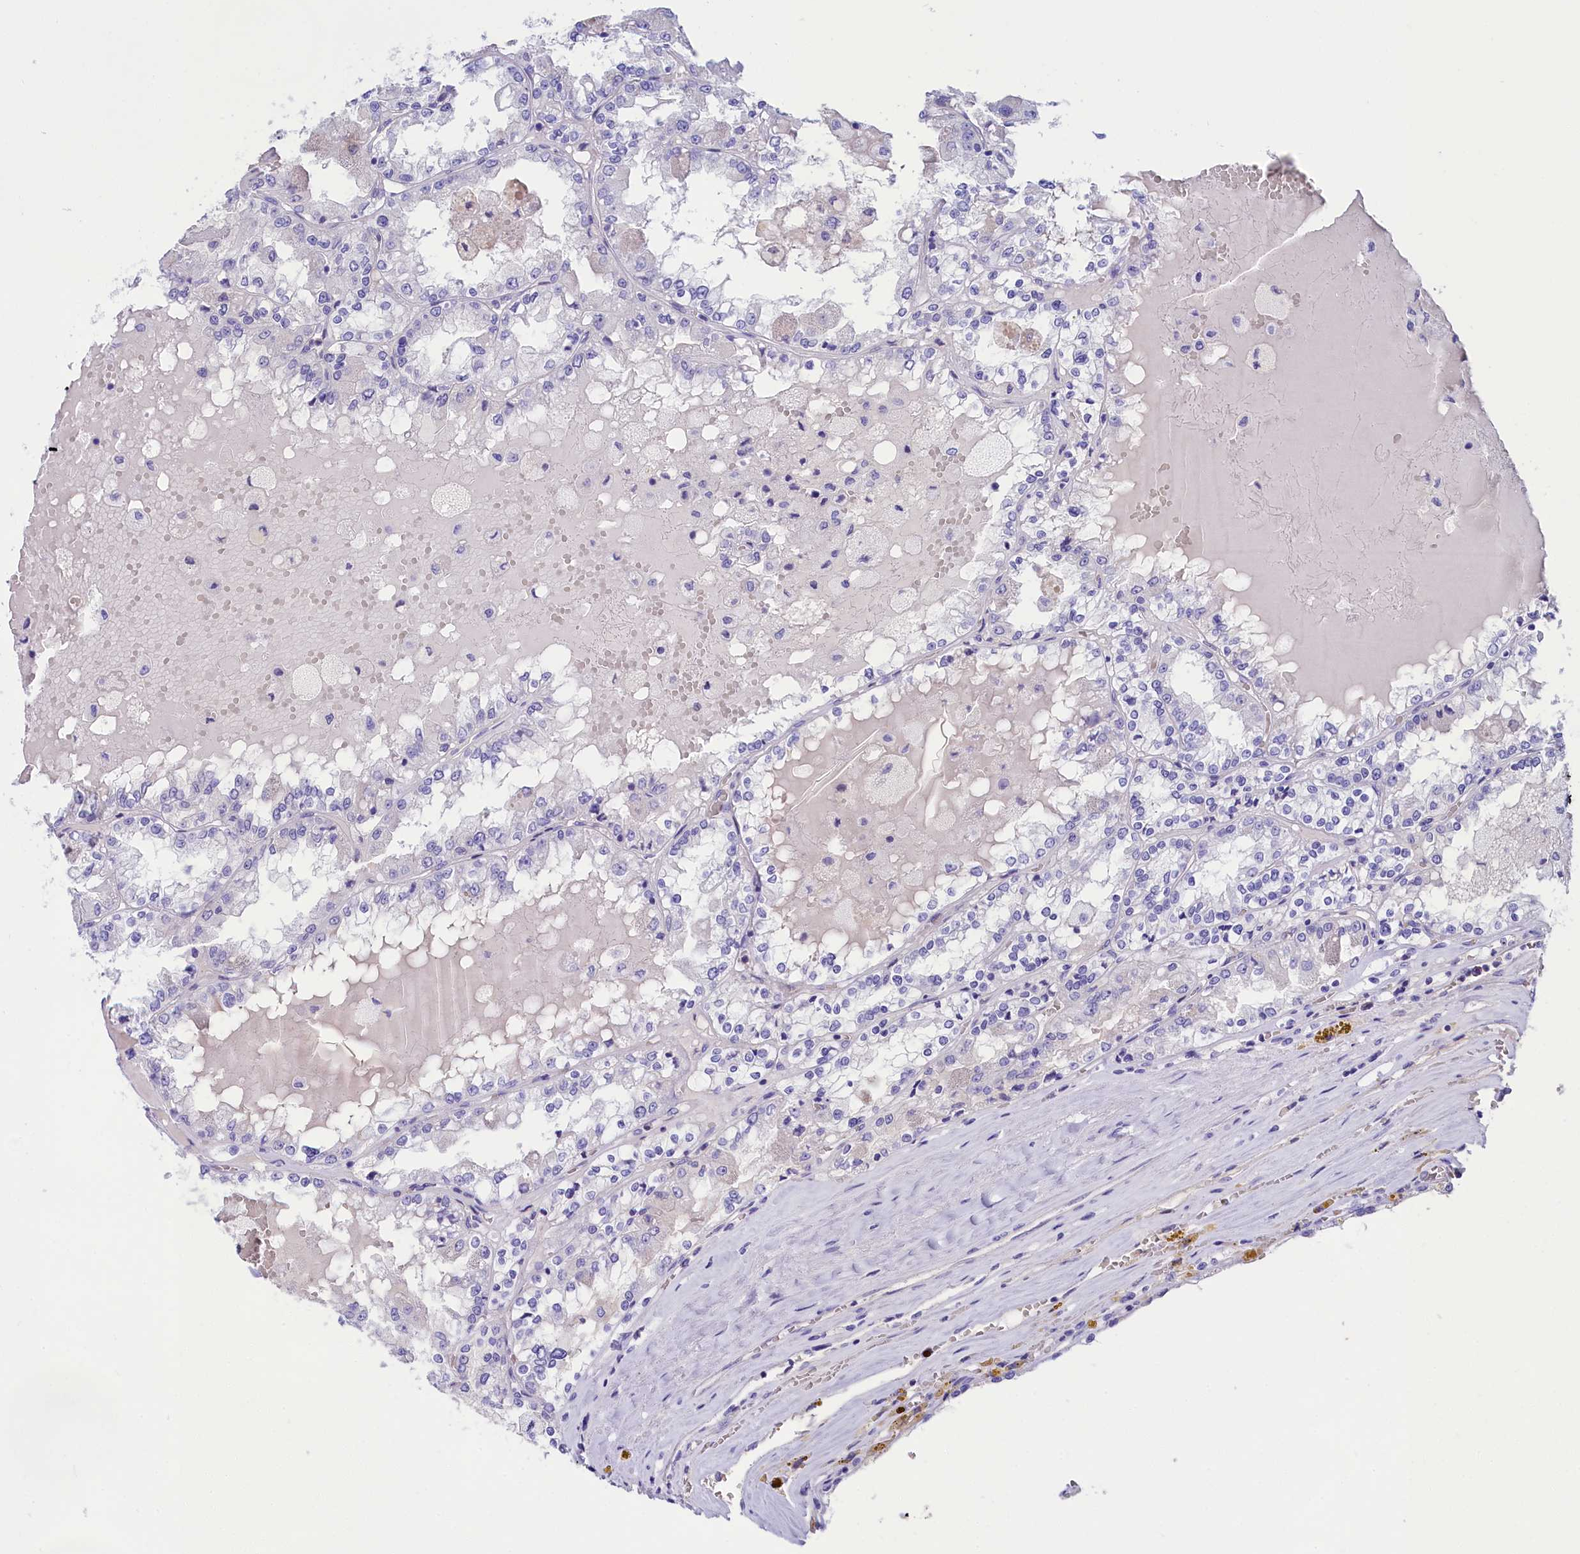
{"staining": {"intensity": "negative", "quantity": "none", "location": "none"}, "tissue": "renal cancer", "cell_type": "Tumor cells", "image_type": "cancer", "snomed": [{"axis": "morphology", "description": "Adenocarcinoma, NOS"}, {"axis": "topography", "description": "Kidney"}], "caption": "IHC micrograph of adenocarcinoma (renal) stained for a protein (brown), which demonstrates no staining in tumor cells.", "gene": "SULT2A1", "patient": {"sex": "female", "age": 56}}